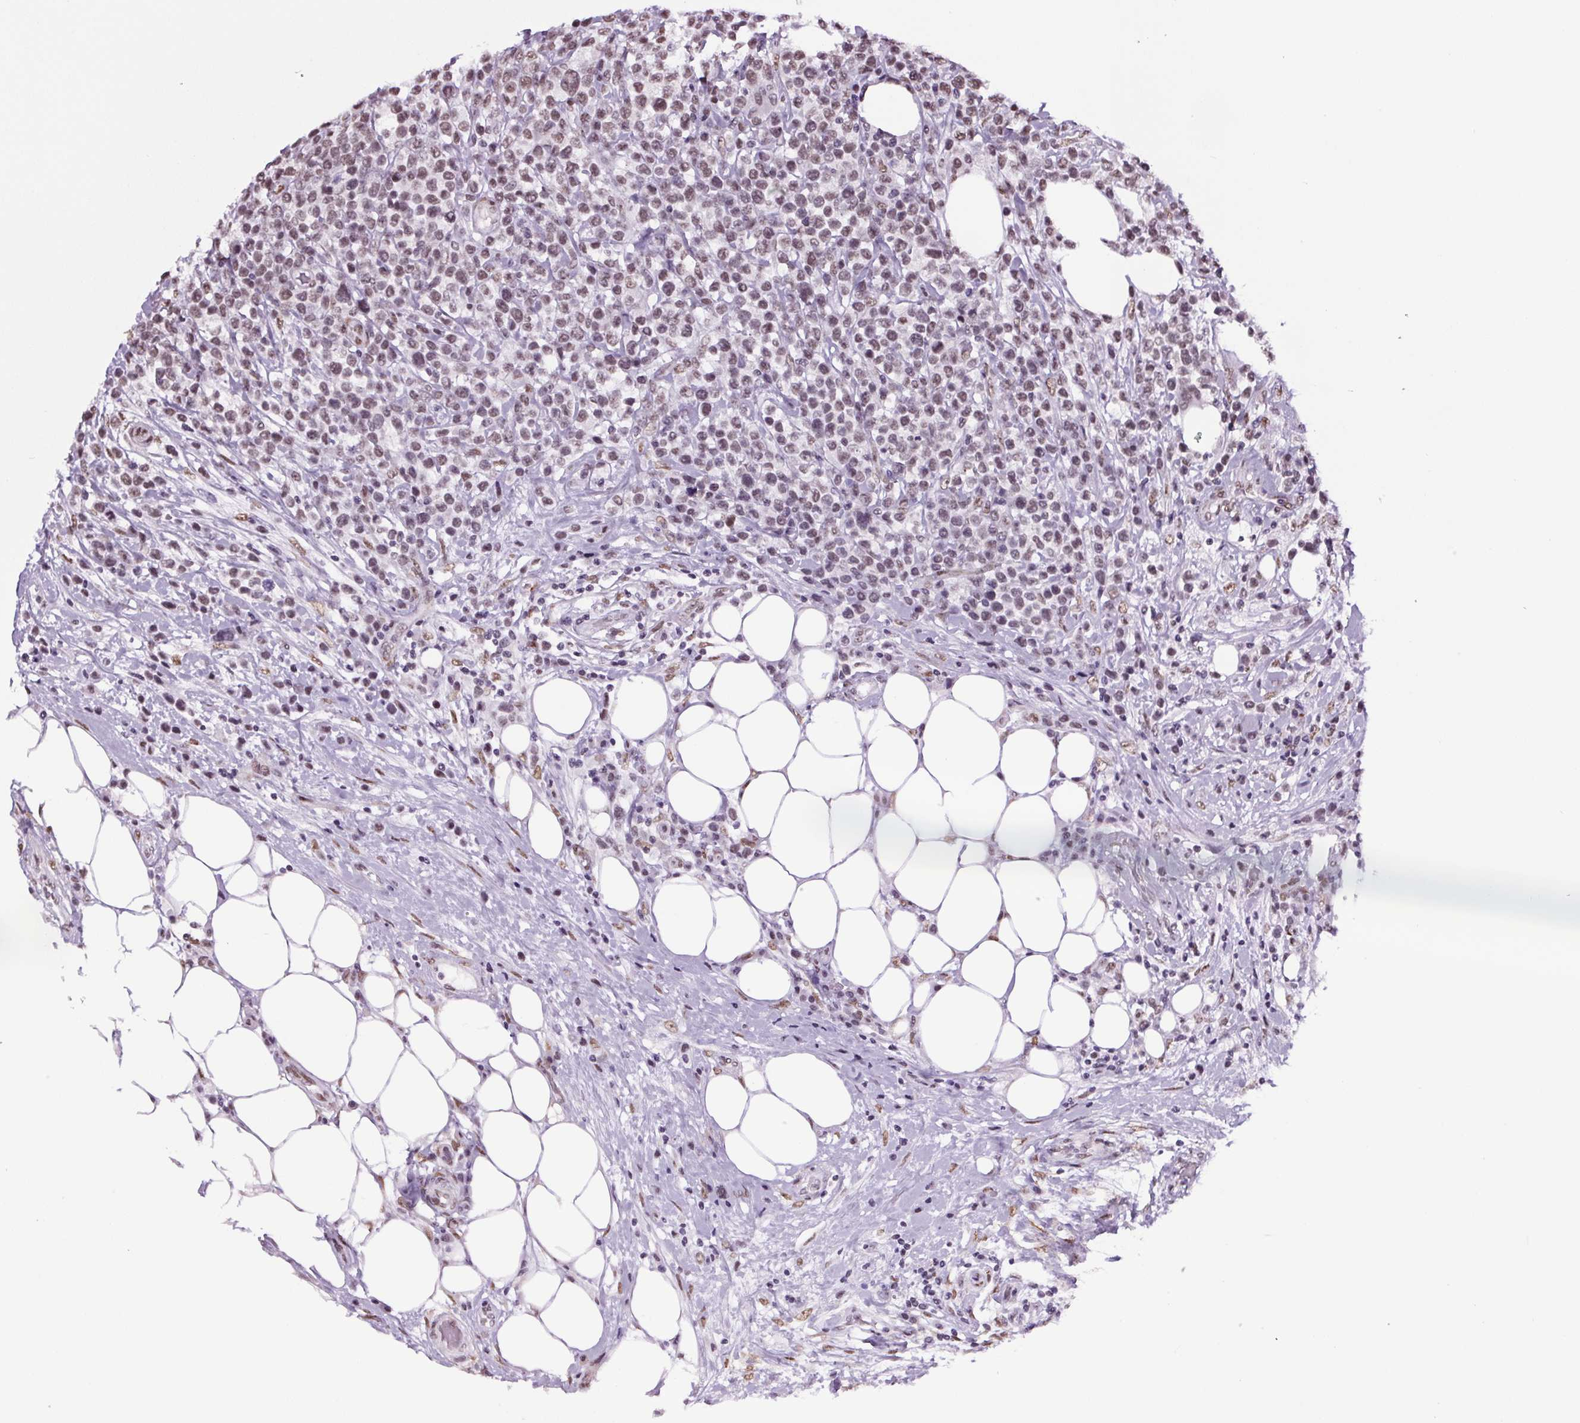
{"staining": {"intensity": "weak", "quantity": "25%-75%", "location": "nuclear"}, "tissue": "lymphoma", "cell_type": "Tumor cells", "image_type": "cancer", "snomed": [{"axis": "morphology", "description": "Malignant lymphoma, non-Hodgkin's type, High grade"}, {"axis": "topography", "description": "Soft tissue"}], "caption": "Protein expression by immunohistochemistry (IHC) displays weak nuclear positivity in about 25%-75% of tumor cells in lymphoma. The staining was performed using DAB (3,3'-diaminobenzidine), with brown indicating positive protein expression. Nuclei are stained blue with hematoxylin.", "gene": "GP6", "patient": {"sex": "female", "age": 56}}